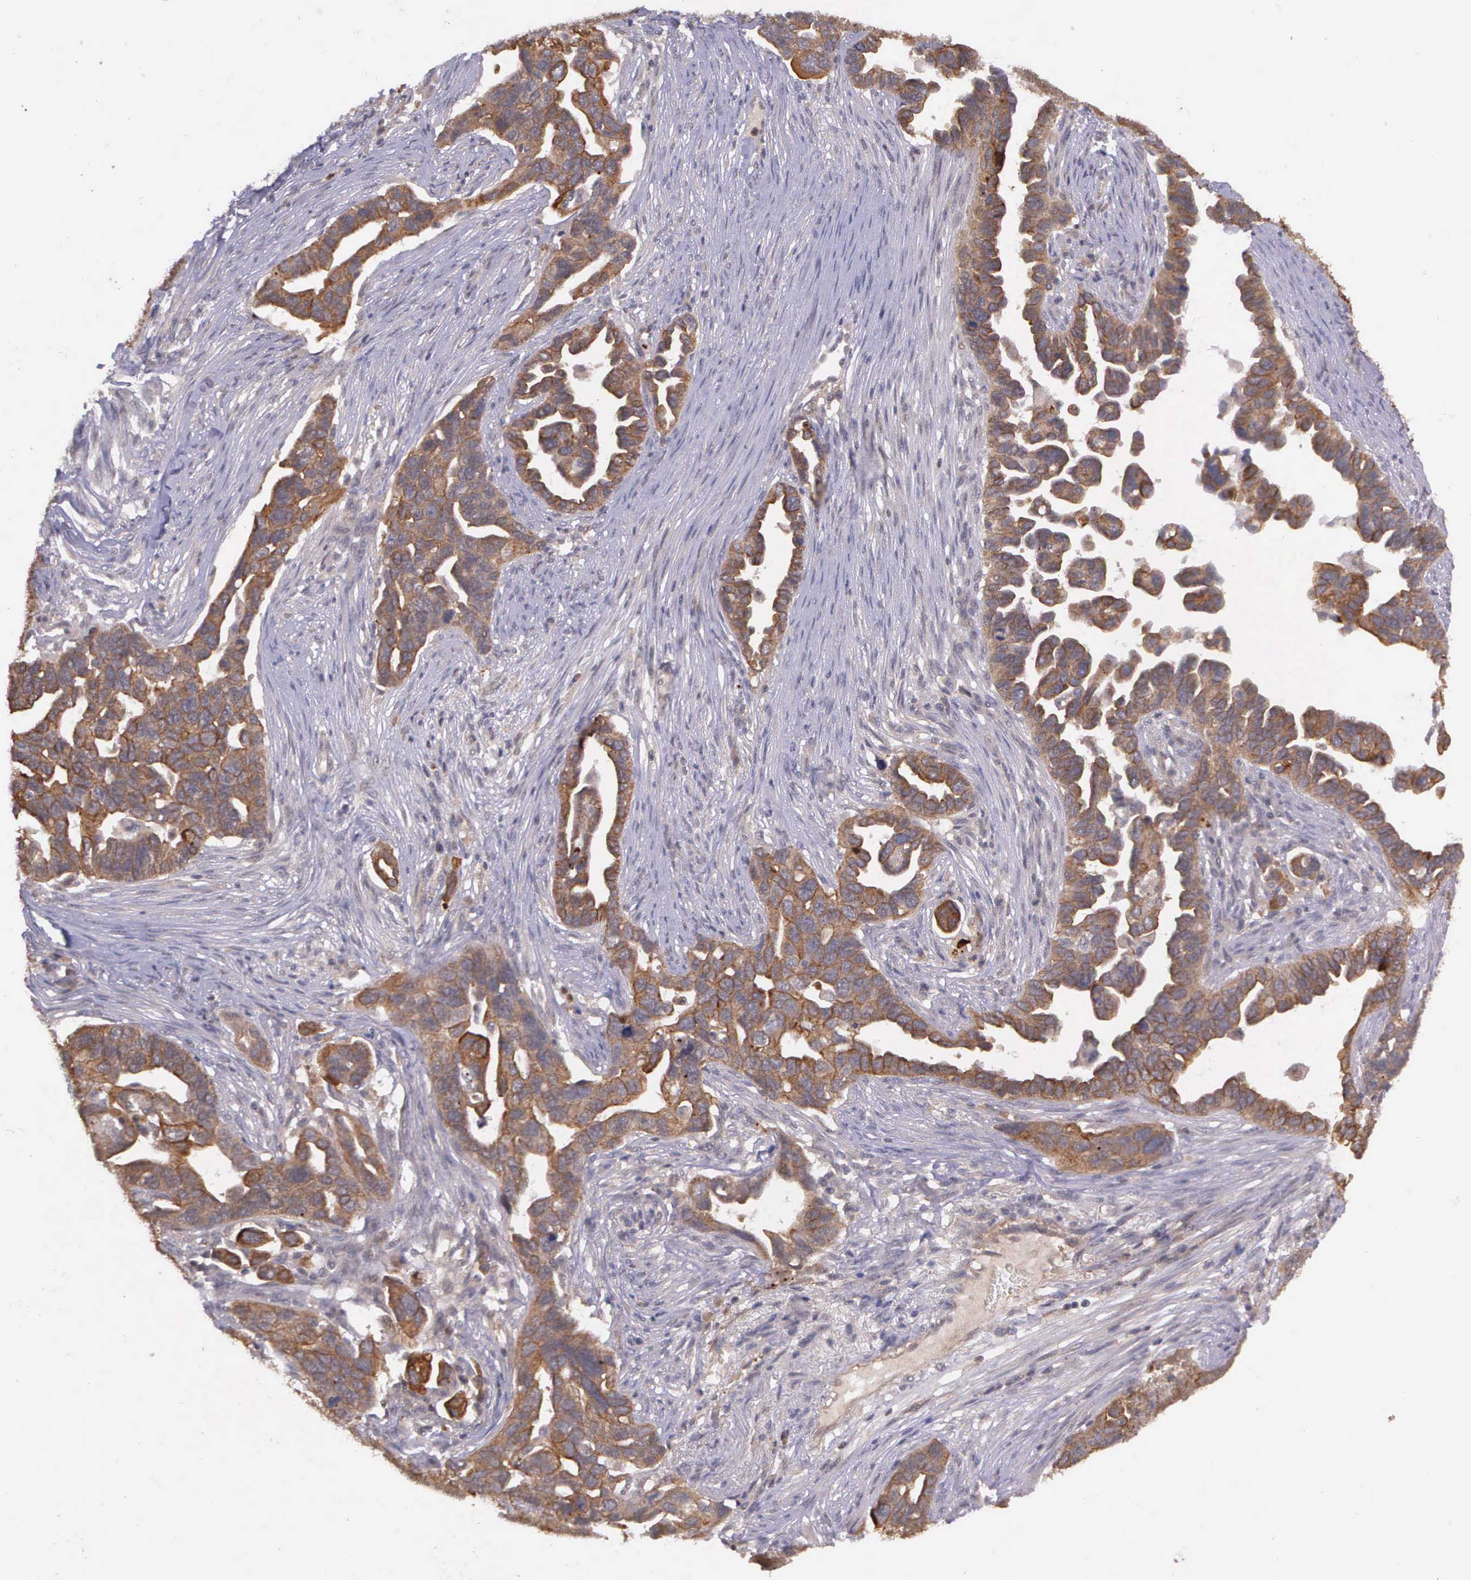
{"staining": {"intensity": "strong", "quantity": ">75%", "location": "cytoplasmic/membranous"}, "tissue": "ovarian cancer", "cell_type": "Tumor cells", "image_type": "cancer", "snomed": [{"axis": "morphology", "description": "Cystadenocarcinoma, serous, NOS"}, {"axis": "topography", "description": "Ovary"}], "caption": "A high-resolution image shows IHC staining of serous cystadenocarcinoma (ovarian), which shows strong cytoplasmic/membranous staining in about >75% of tumor cells.", "gene": "PRICKLE3", "patient": {"sex": "female", "age": 54}}